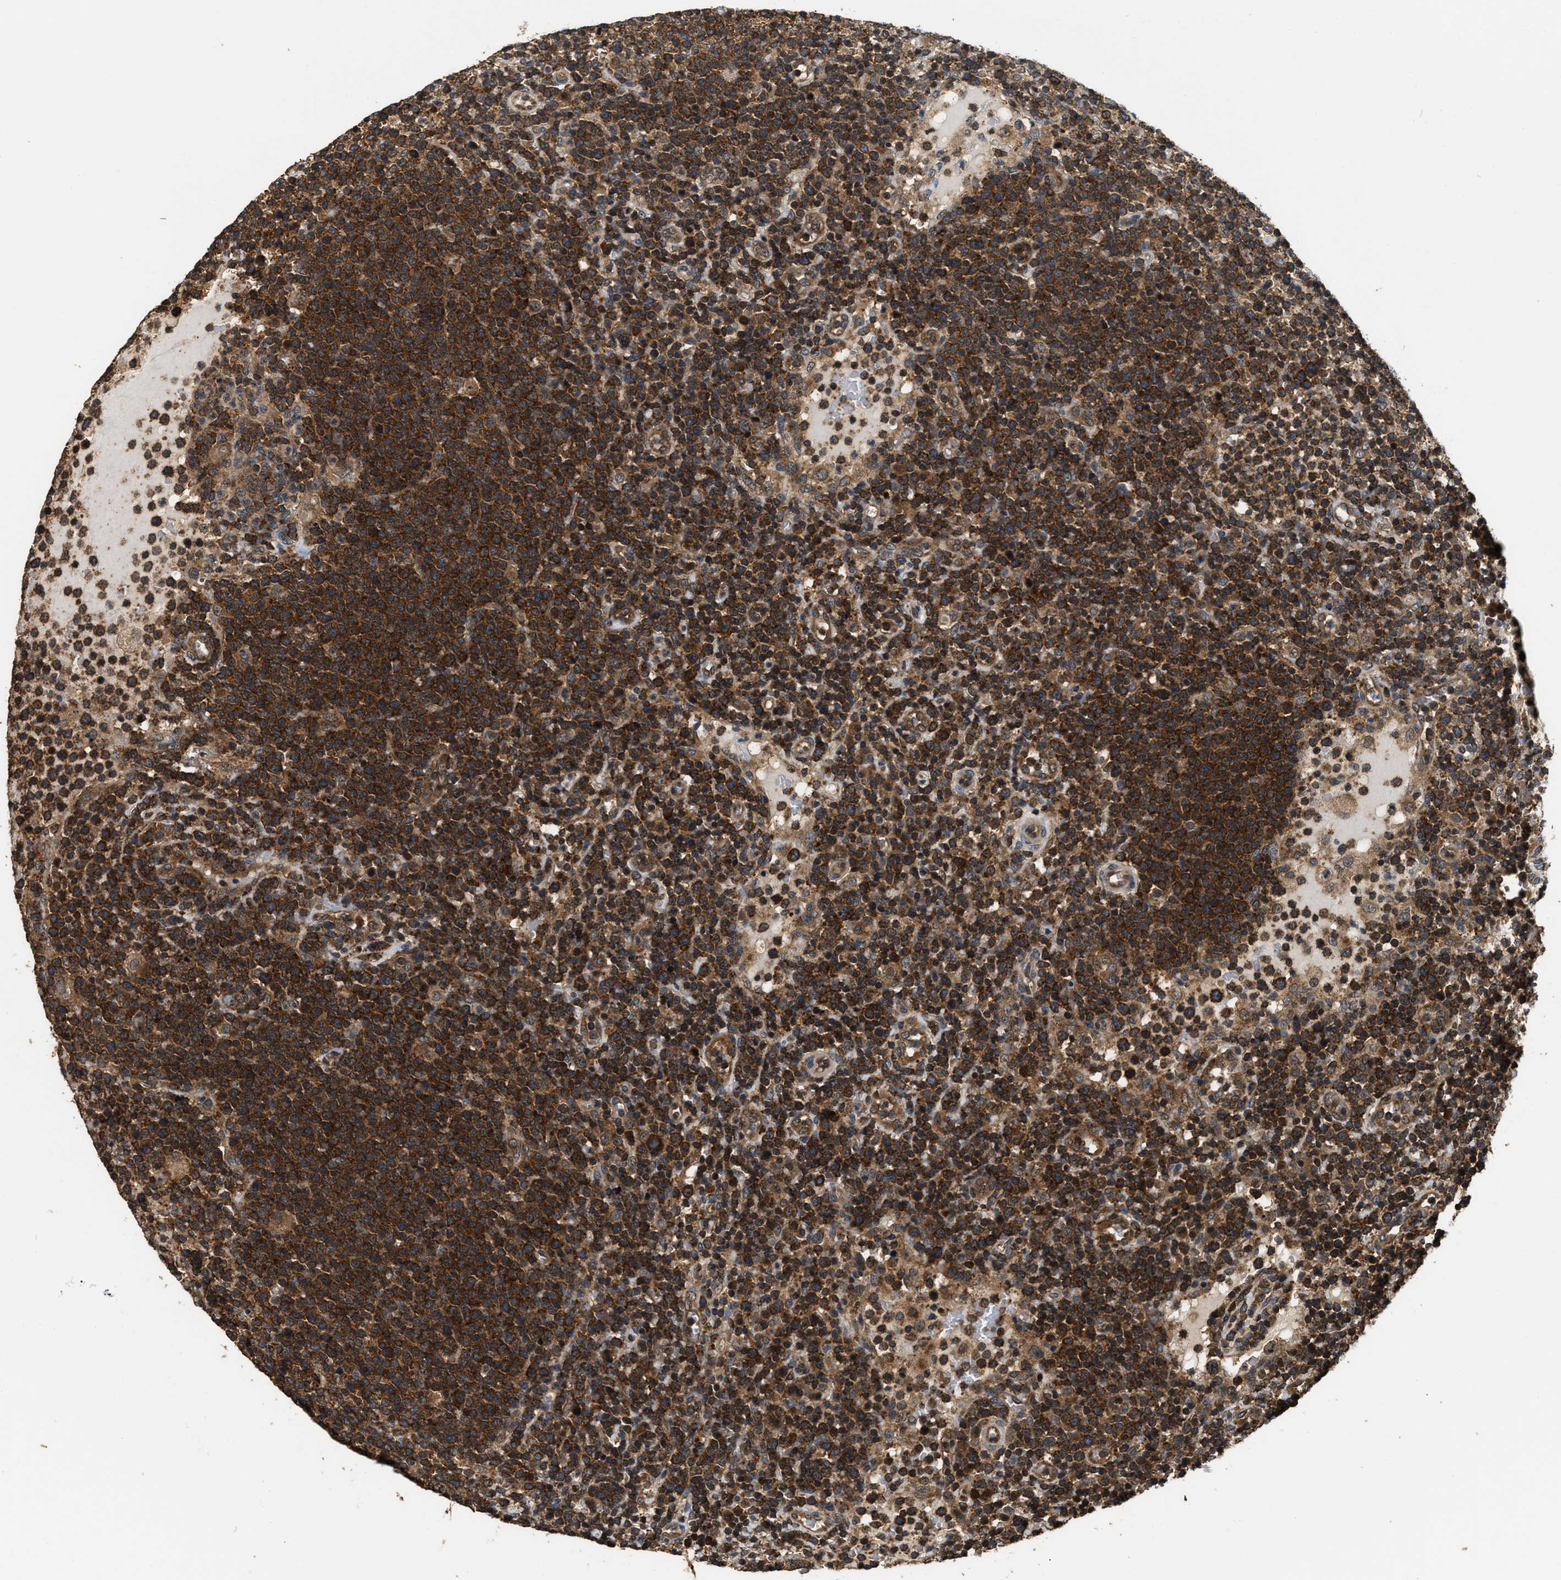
{"staining": {"intensity": "strong", "quantity": ">75%", "location": "cytoplasmic/membranous"}, "tissue": "lymphoma", "cell_type": "Tumor cells", "image_type": "cancer", "snomed": [{"axis": "morphology", "description": "Malignant lymphoma, non-Hodgkin's type, High grade"}, {"axis": "topography", "description": "Lymph node"}], "caption": "Immunohistochemical staining of high-grade malignant lymphoma, non-Hodgkin's type exhibits high levels of strong cytoplasmic/membranous protein positivity in approximately >75% of tumor cells.", "gene": "DNAJC2", "patient": {"sex": "male", "age": 61}}